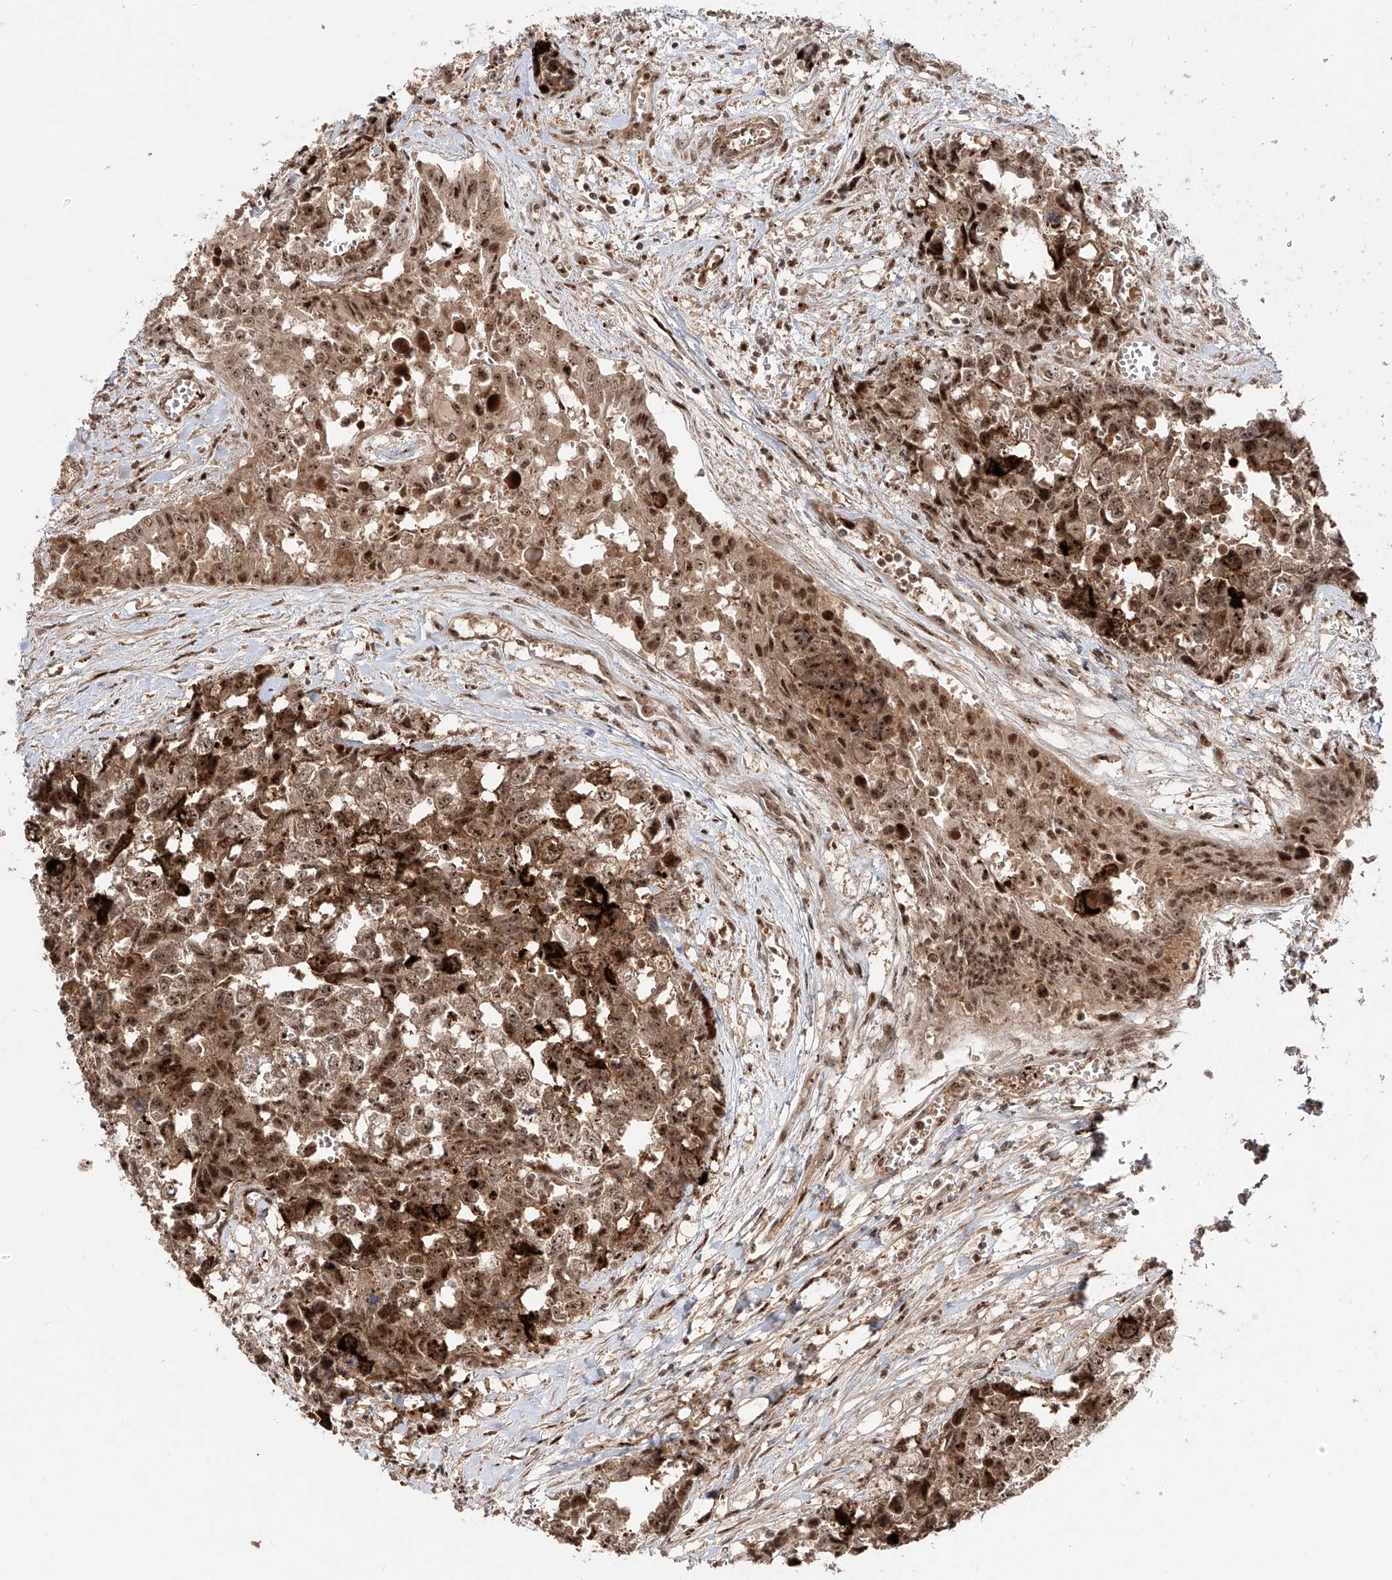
{"staining": {"intensity": "strong", "quantity": ">75%", "location": "nuclear"}, "tissue": "testis cancer", "cell_type": "Tumor cells", "image_type": "cancer", "snomed": [{"axis": "morphology", "description": "Carcinoma, Embryonal, NOS"}, {"axis": "topography", "description": "Testis"}], "caption": "Embryonal carcinoma (testis) stained for a protein (brown) demonstrates strong nuclear positive expression in about >75% of tumor cells.", "gene": "ZNF710", "patient": {"sex": "male", "age": 31}}